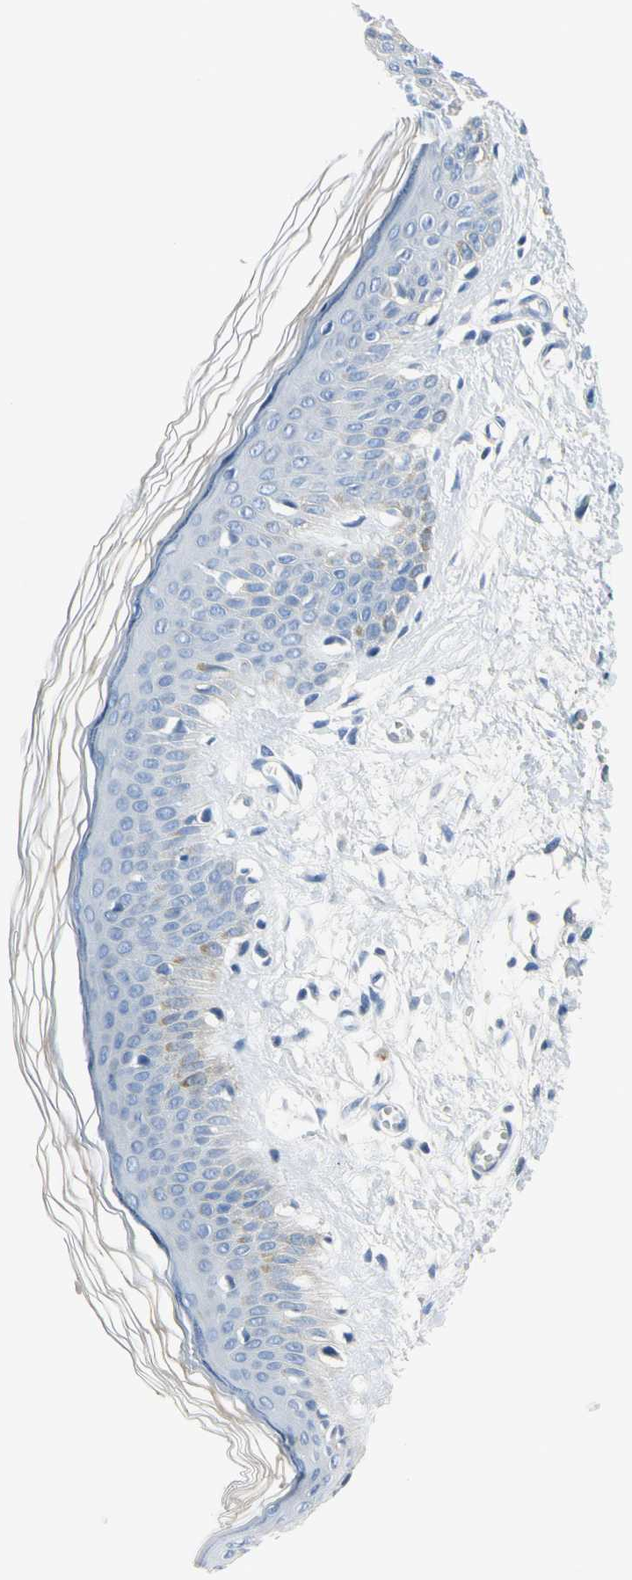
{"staining": {"intensity": "negative", "quantity": "none", "location": "none"}, "tissue": "skin", "cell_type": "Fibroblasts", "image_type": "normal", "snomed": [{"axis": "morphology", "description": "Normal tissue, NOS"}, {"axis": "morphology", "description": "Sarcoma, NOS"}, {"axis": "topography", "description": "Skin"}, {"axis": "topography", "description": "Soft tissue"}], "caption": "Immunohistochemistry (IHC) micrograph of benign skin: human skin stained with DAB shows no significant protein staining in fibroblasts.", "gene": "MARK1", "patient": {"sex": "female", "age": 51}}